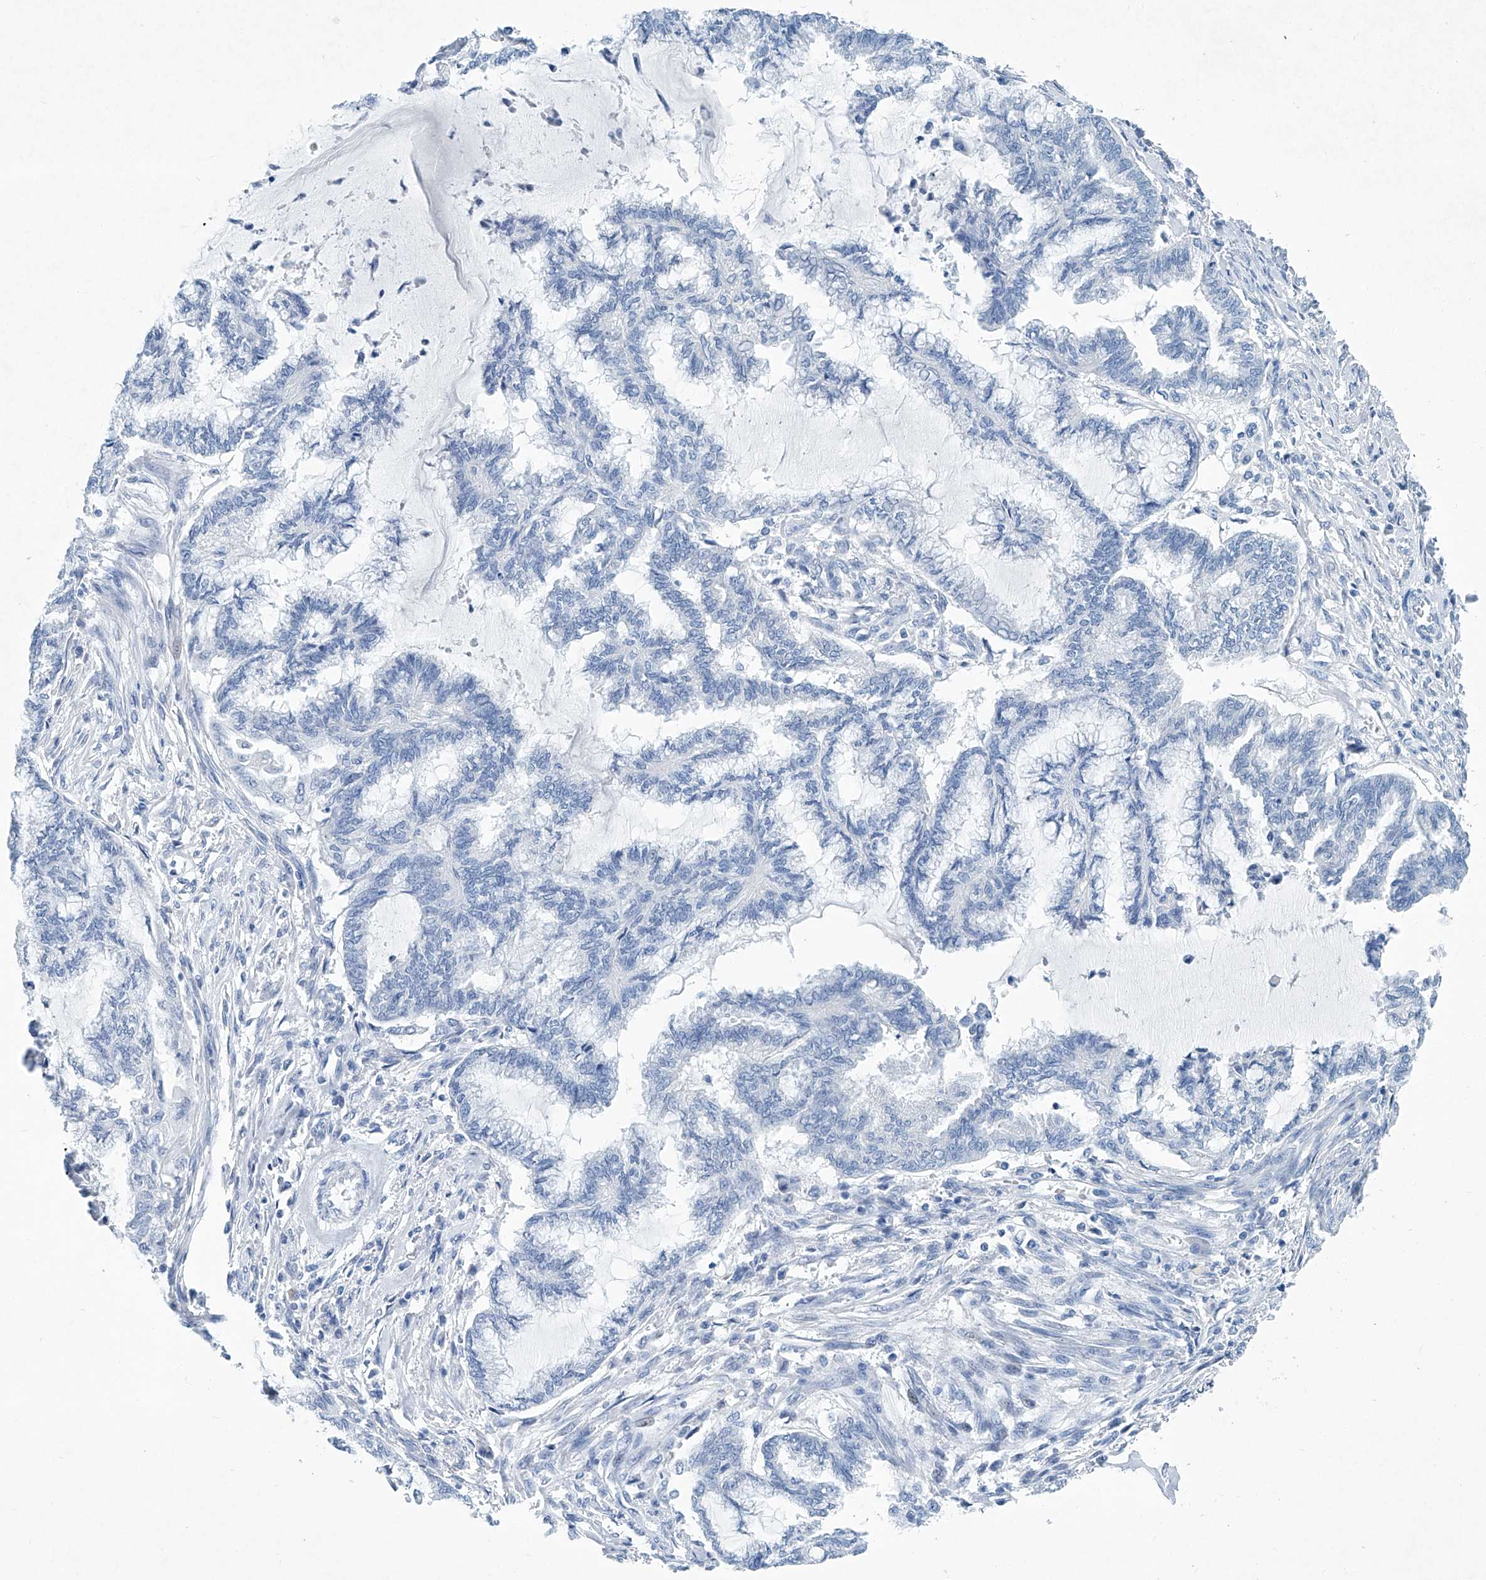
{"staining": {"intensity": "negative", "quantity": "none", "location": "none"}, "tissue": "endometrial cancer", "cell_type": "Tumor cells", "image_type": "cancer", "snomed": [{"axis": "morphology", "description": "Adenocarcinoma, NOS"}, {"axis": "topography", "description": "Endometrium"}], "caption": "The histopathology image demonstrates no staining of tumor cells in endometrial adenocarcinoma.", "gene": "CYP2A7", "patient": {"sex": "female", "age": 86}}